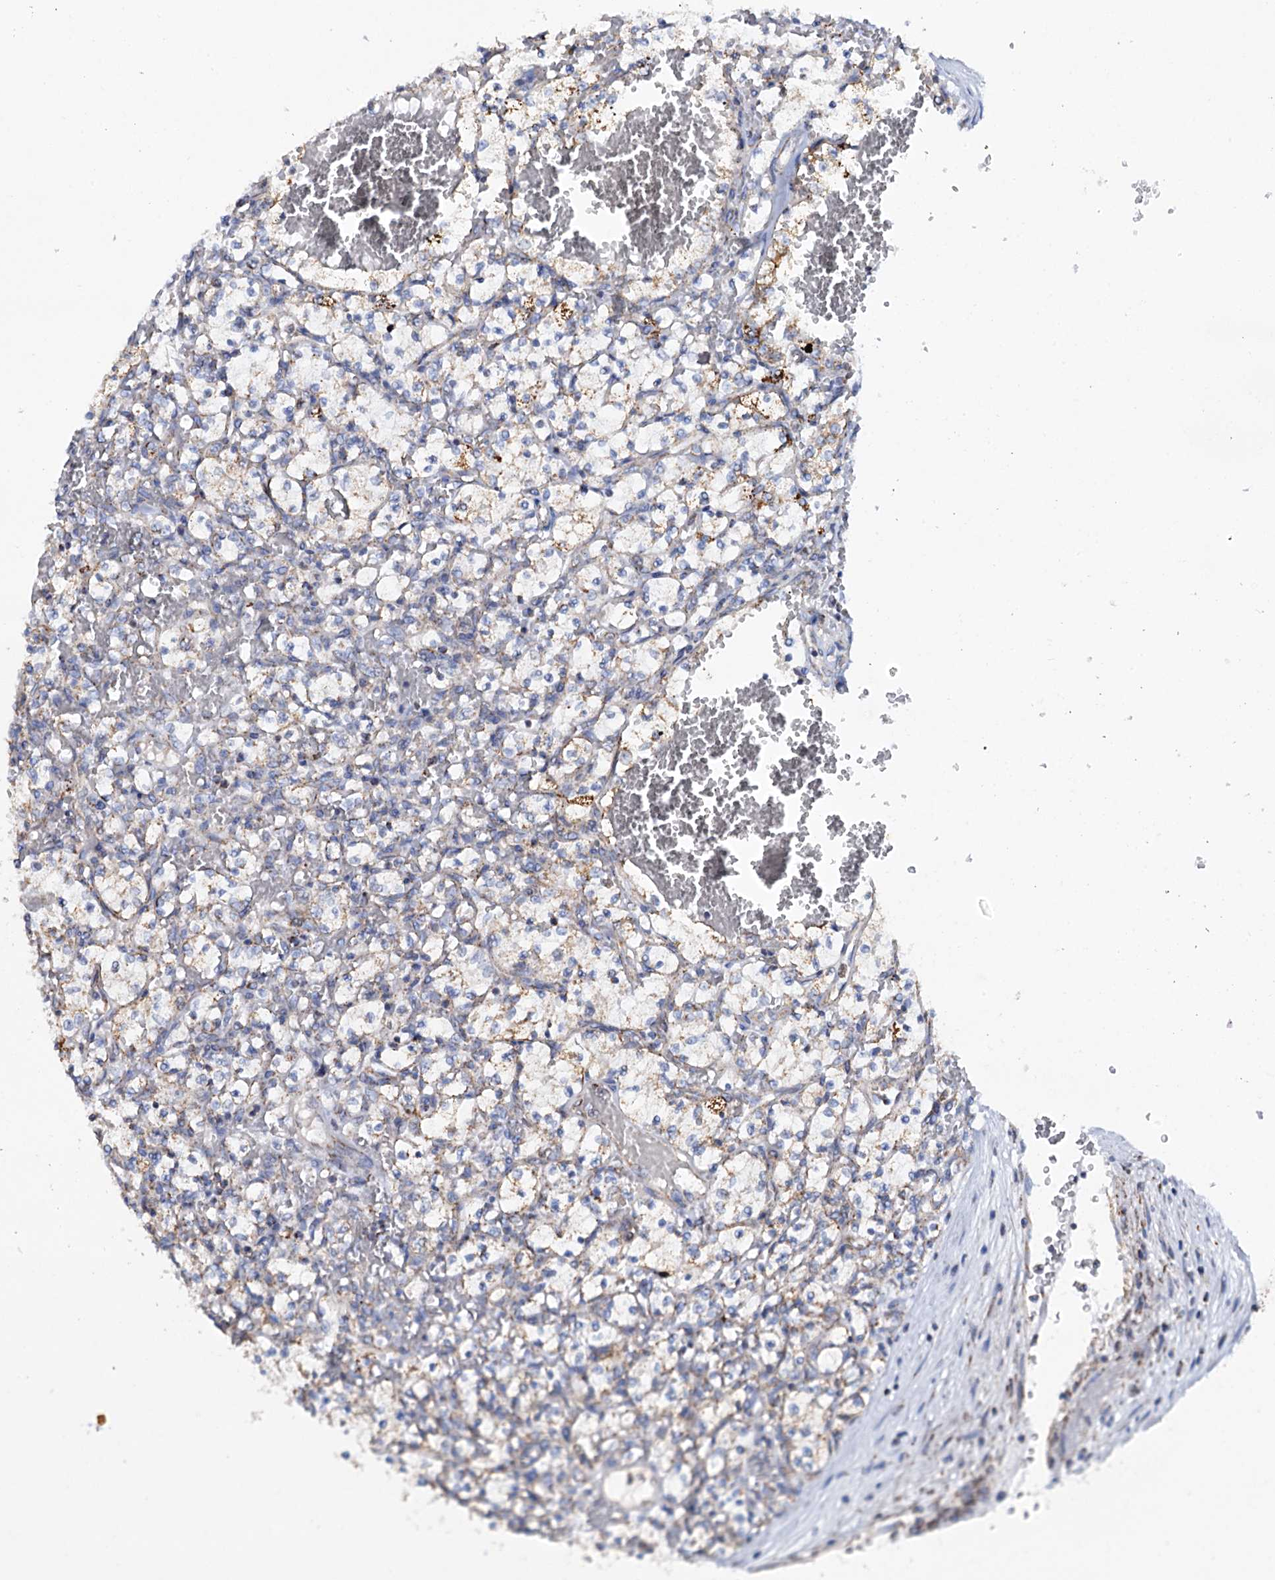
{"staining": {"intensity": "moderate", "quantity": "25%-75%", "location": "cytoplasmic/membranous"}, "tissue": "renal cancer", "cell_type": "Tumor cells", "image_type": "cancer", "snomed": [{"axis": "morphology", "description": "Adenocarcinoma, NOS"}, {"axis": "topography", "description": "Kidney"}], "caption": "Immunohistochemistry (IHC) photomicrograph of renal adenocarcinoma stained for a protein (brown), which demonstrates medium levels of moderate cytoplasmic/membranous positivity in approximately 25%-75% of tumor cells.", "gene": "C2CD3", "patient": {"sex": "female", "age": 69}}